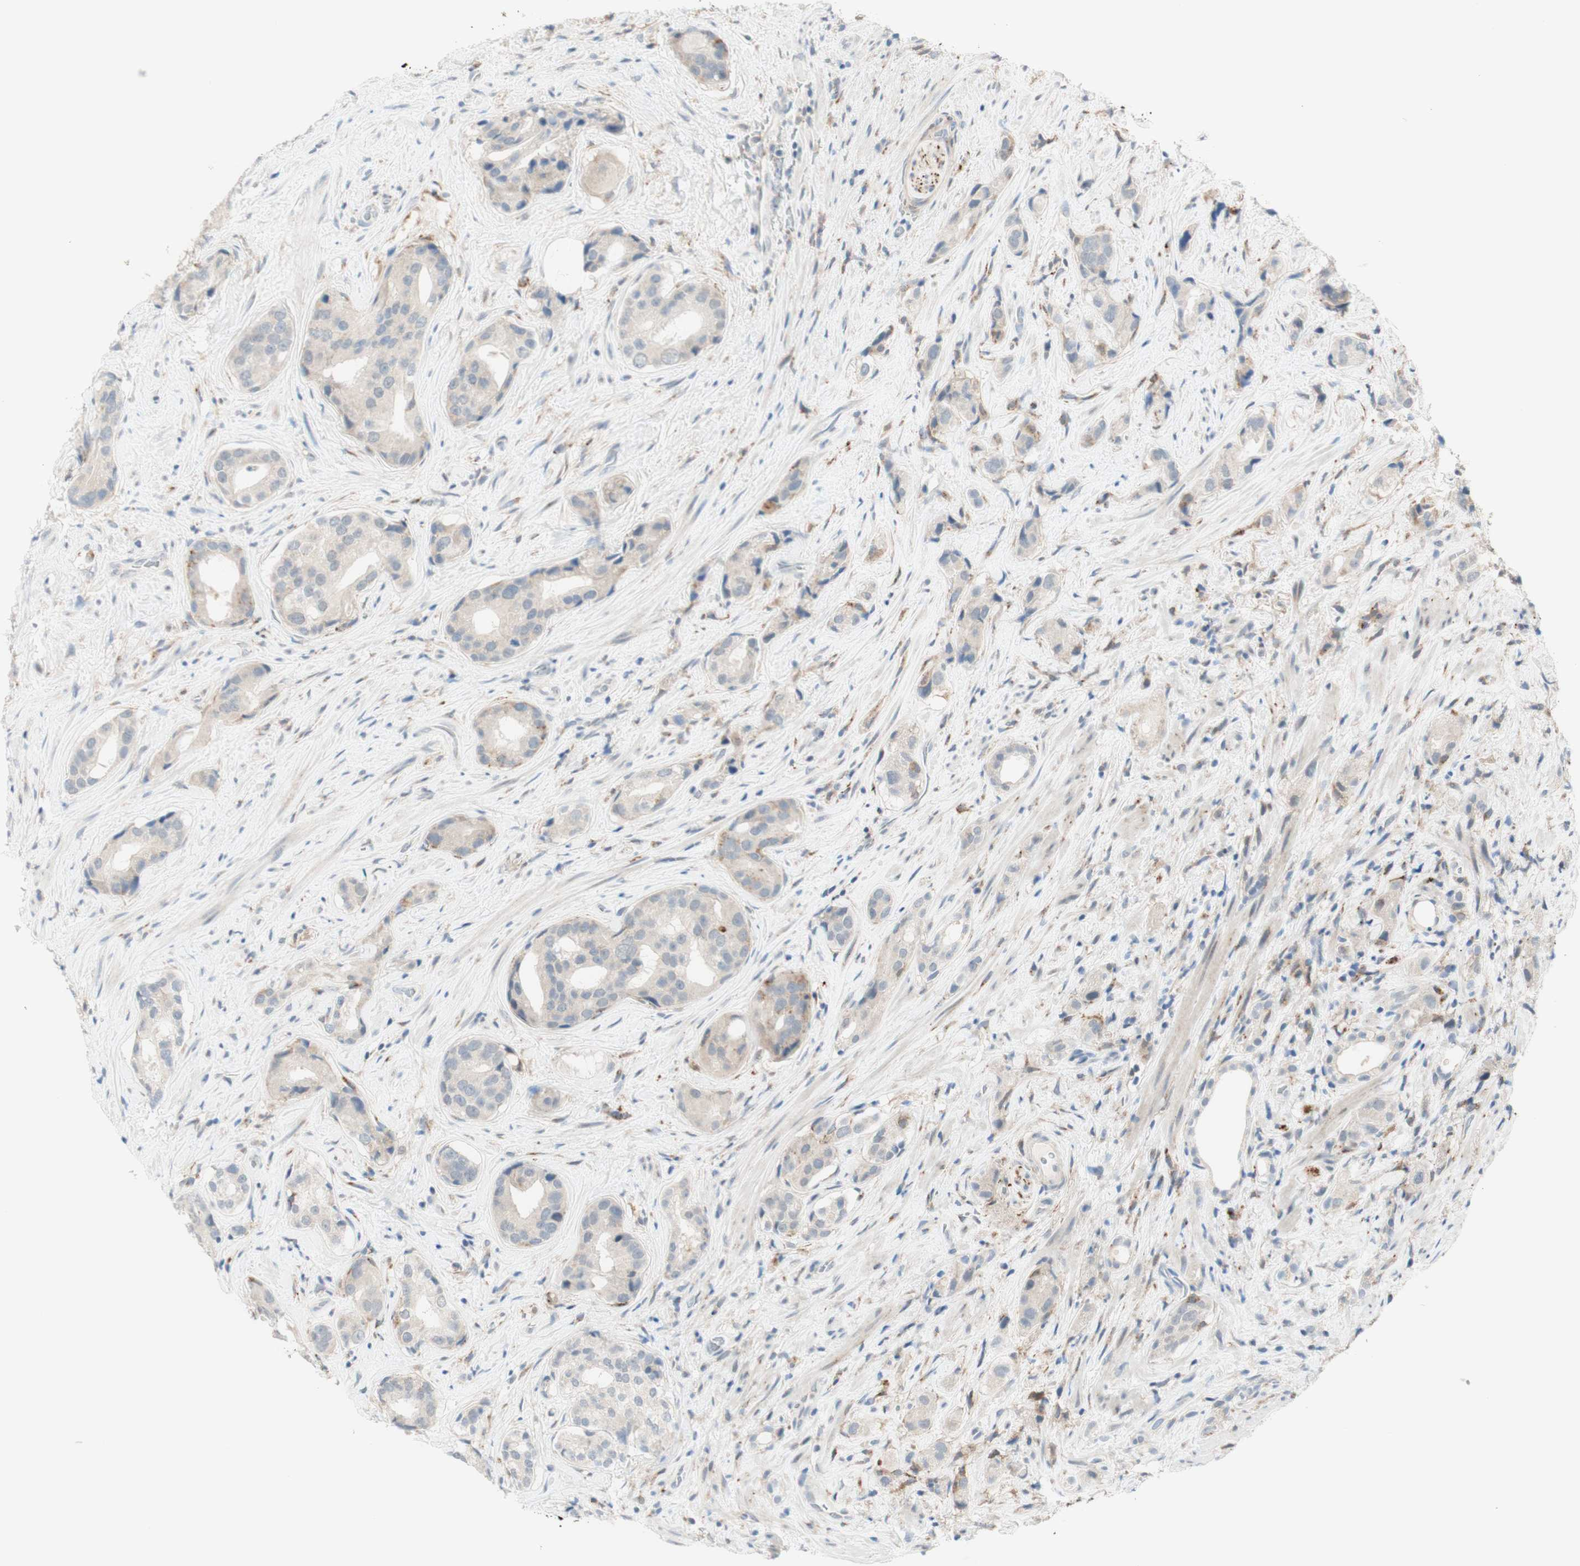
{"staining": {"intensity": "moderate", "quantity": "<25%", "location": "cytoplasmic/membranous"}, "tissue": "prostate cancer", "cell_type": "Tumor cells", "image_type": "cancer", "snomed": [{"axis": "morphology", "description": "Adenocarcinoma, High grade"}, {"axis": "topography", "description": "Prostate"}], "caption": "Immunohistochemistry histopathology image of prostate cancer (adenocarcinoma (high-grade)) stained for a protein (brown), which exhibits low levels of moderate cytoplasmic/membranous expression in about <25% of tumor cells.", "gene": "GAPT", "patient": {"sex": "male", "age": 71}}